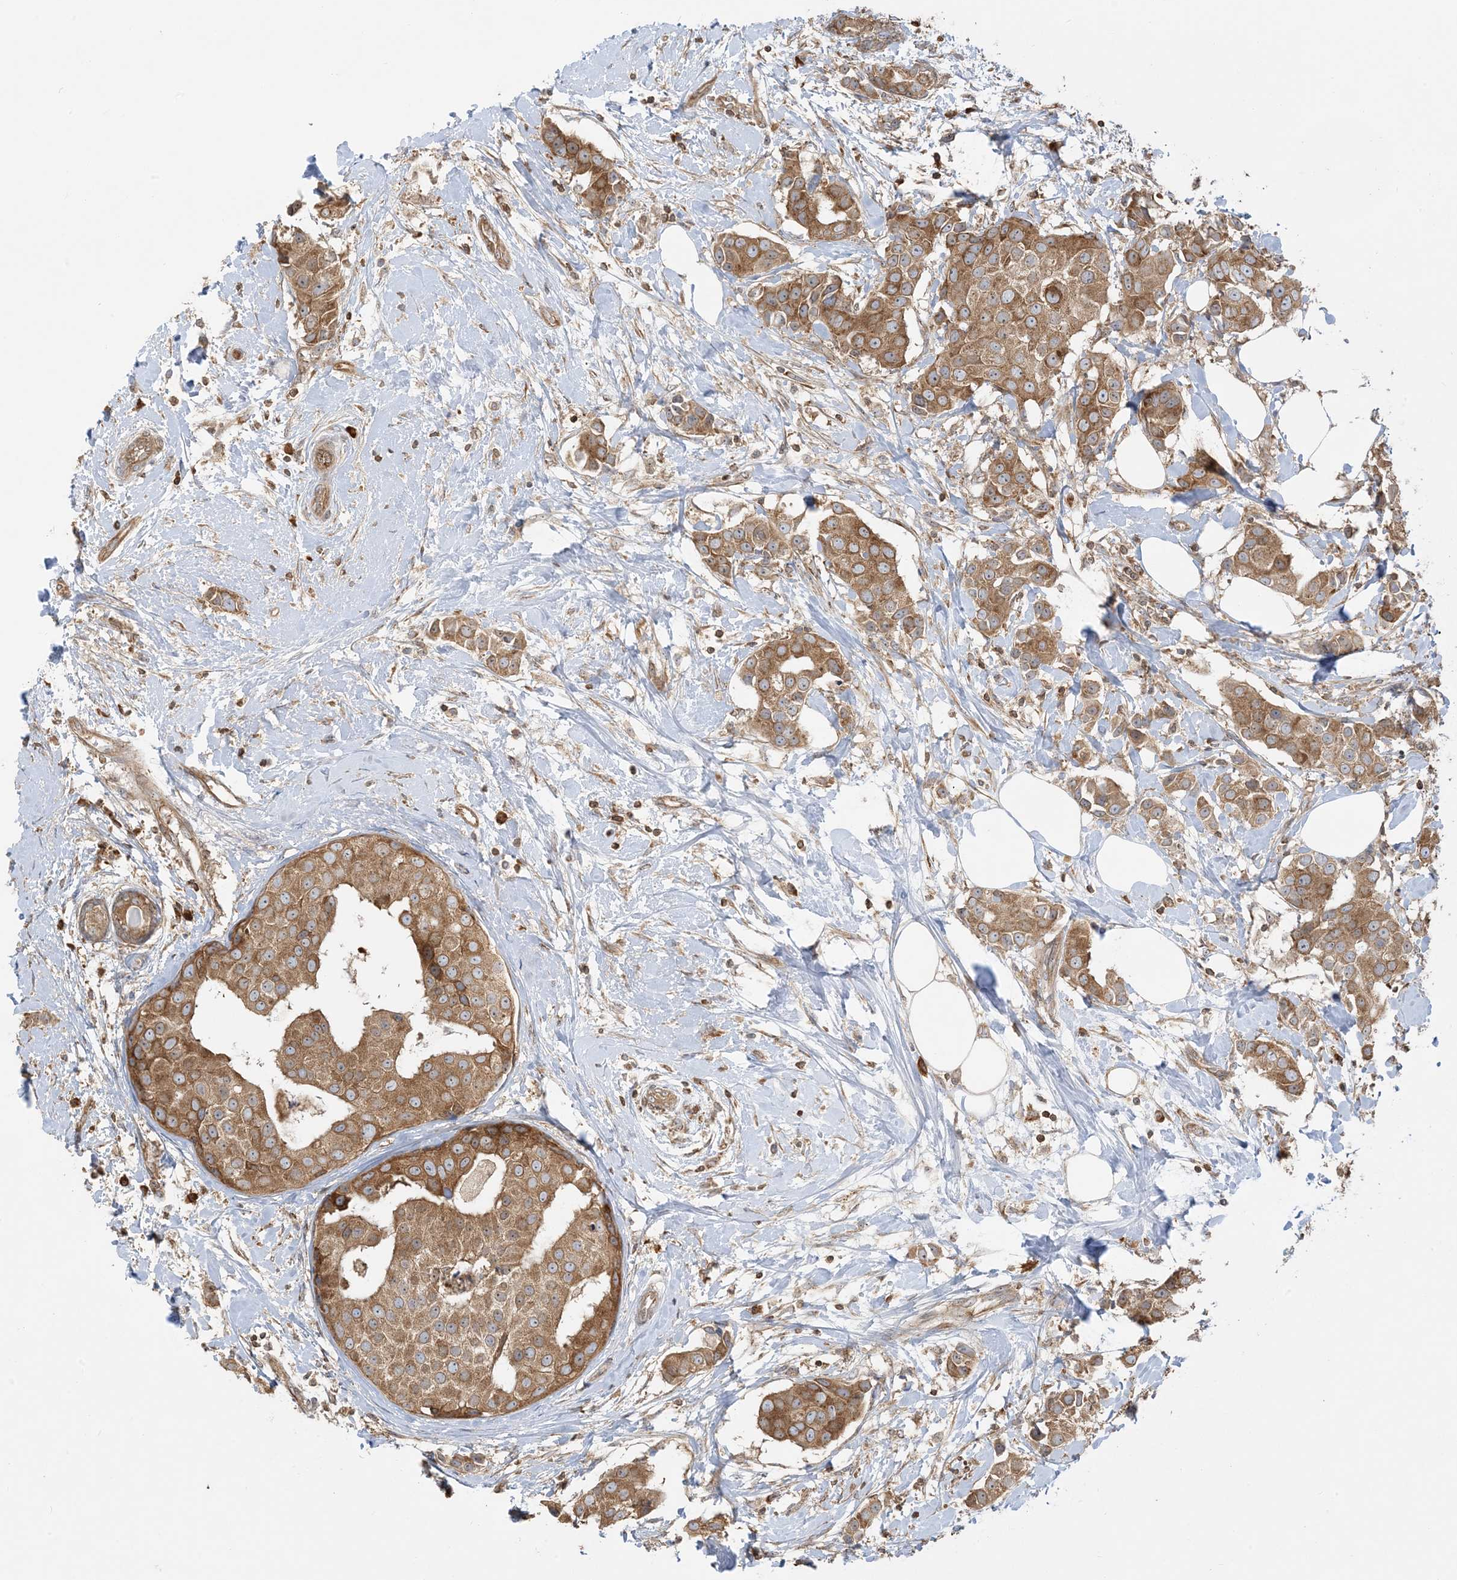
{"staining": {"intensity": "moderate", "quantity": ">75%", "location": "cytoplasmic/membranous"}, "tissue": "breast cancer", "cell_type": "Tumor cells", "image_type": "cancer", "snomed": [{"axis": "morphology", "description": "Normal tissue, NOS"}, {"axis": "morphology", "description": "Duct carcinoma"}, {"axis": "topography", "description": "Breast"}], "caption": "Breast infiltrating ductal carcinoma tissue reveals moderate cytoplasmic/membranous staining in approximately >75% of tumor cells, visualized by immunohistochemistry. The staining was performed using DAB (3,3'-diaminobenzidine), with brown indicating positive protein expression. Nuclei are stained blue with hematoxylin.", "gene": "SRP72", "patient": {"sex": "female", "age": 39}}